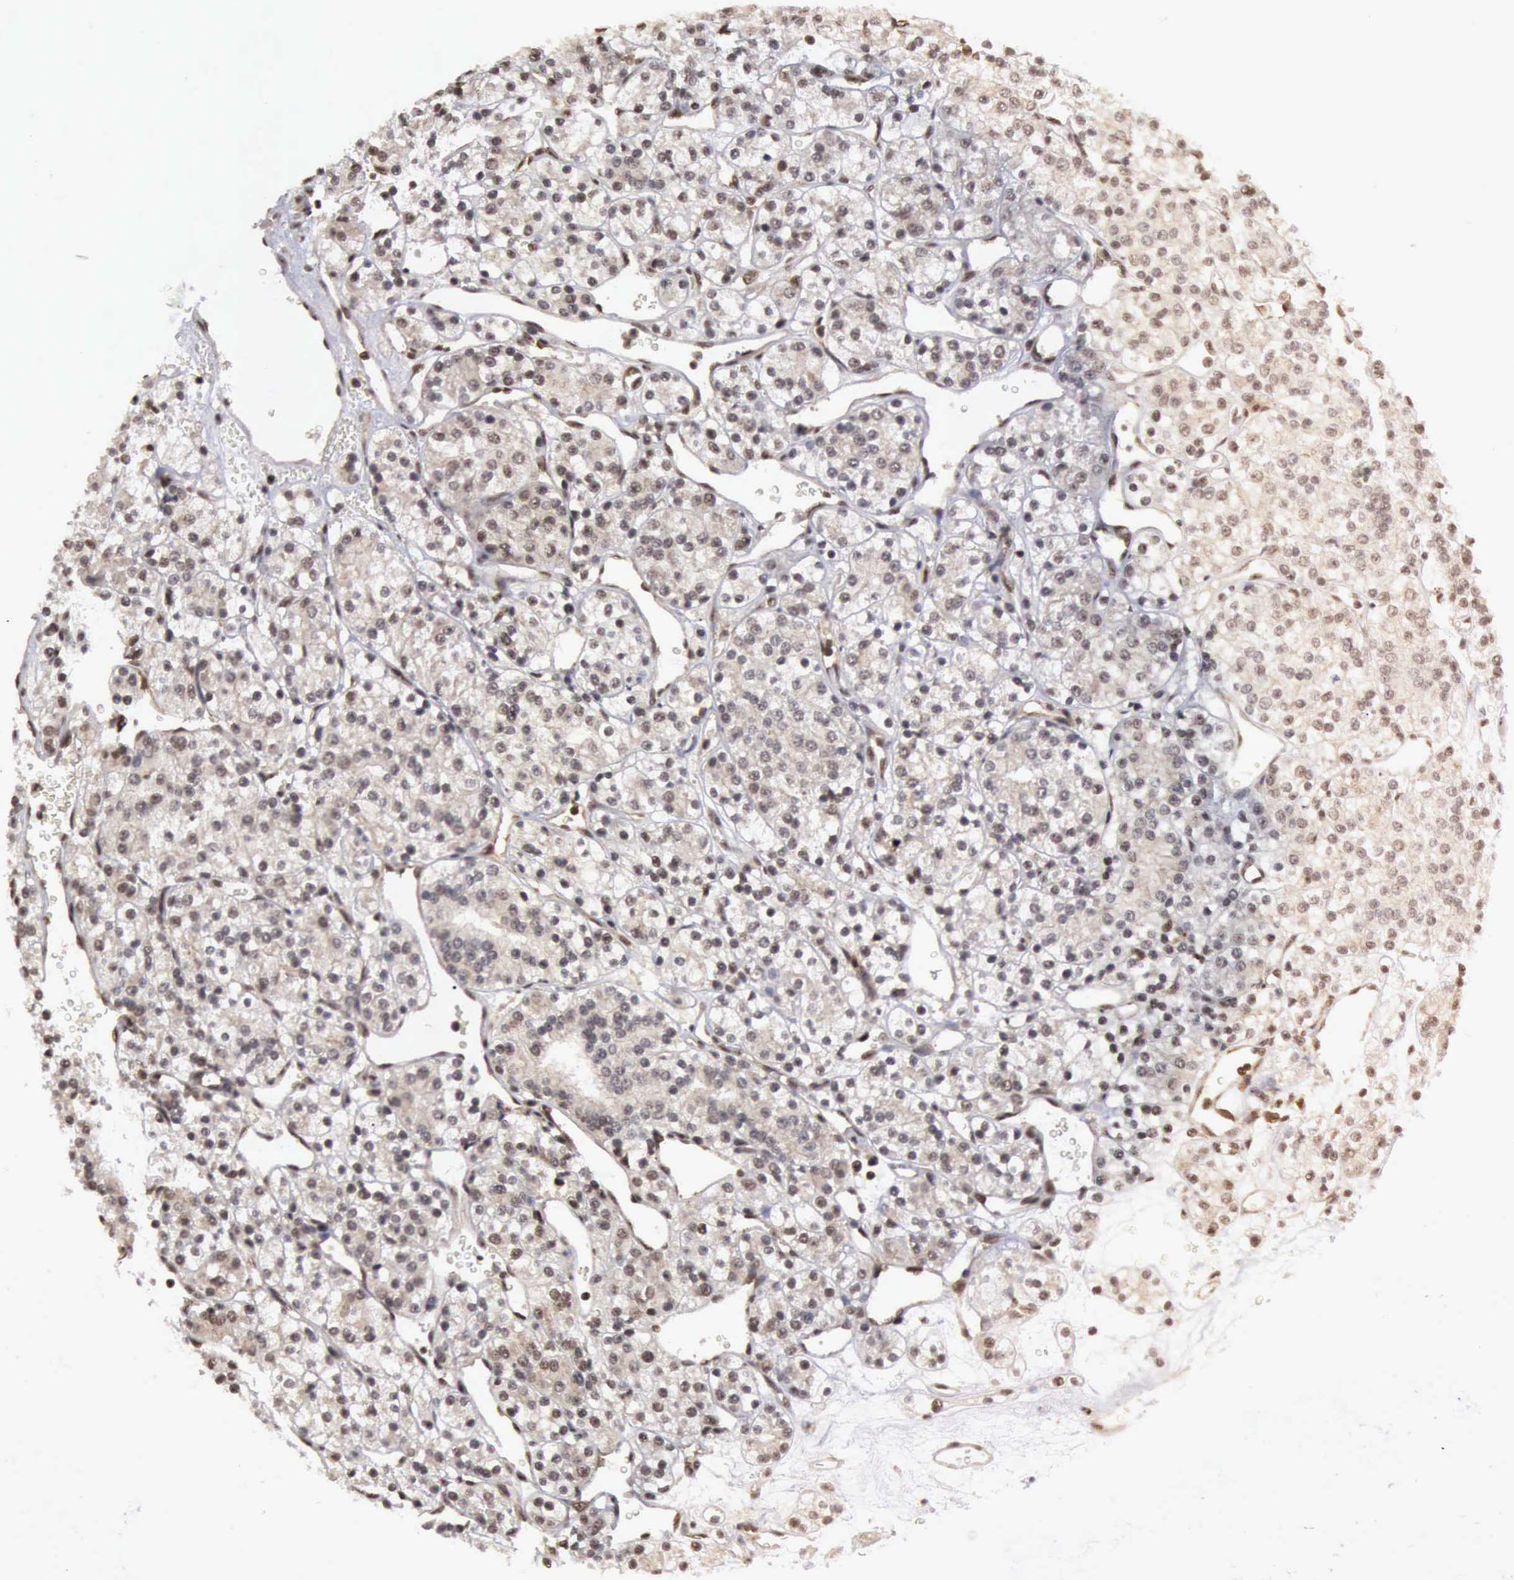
{"staining": {"intensity": "moderate", "quantity": "25%-75%", "location": "cytoplasmic/membranous"}, "tissue": "renal cancer", "cell_type": "Tumor cells", "image_type": "cancer", "snomed": [{"axis": "morphology", "description": "Adenocarcinoma, NOS"}, {"axis": "topography", "description": "Kidney"}], "caption": "Immunohistochemical staining of adenocarcinoma (renal) demonstrates moderate cytoplasmic/membranous protein expression in about 25%-75% of tumor cells.", "gene": "CDKN2A", "patient": {"sex": "female", "age": 62}}